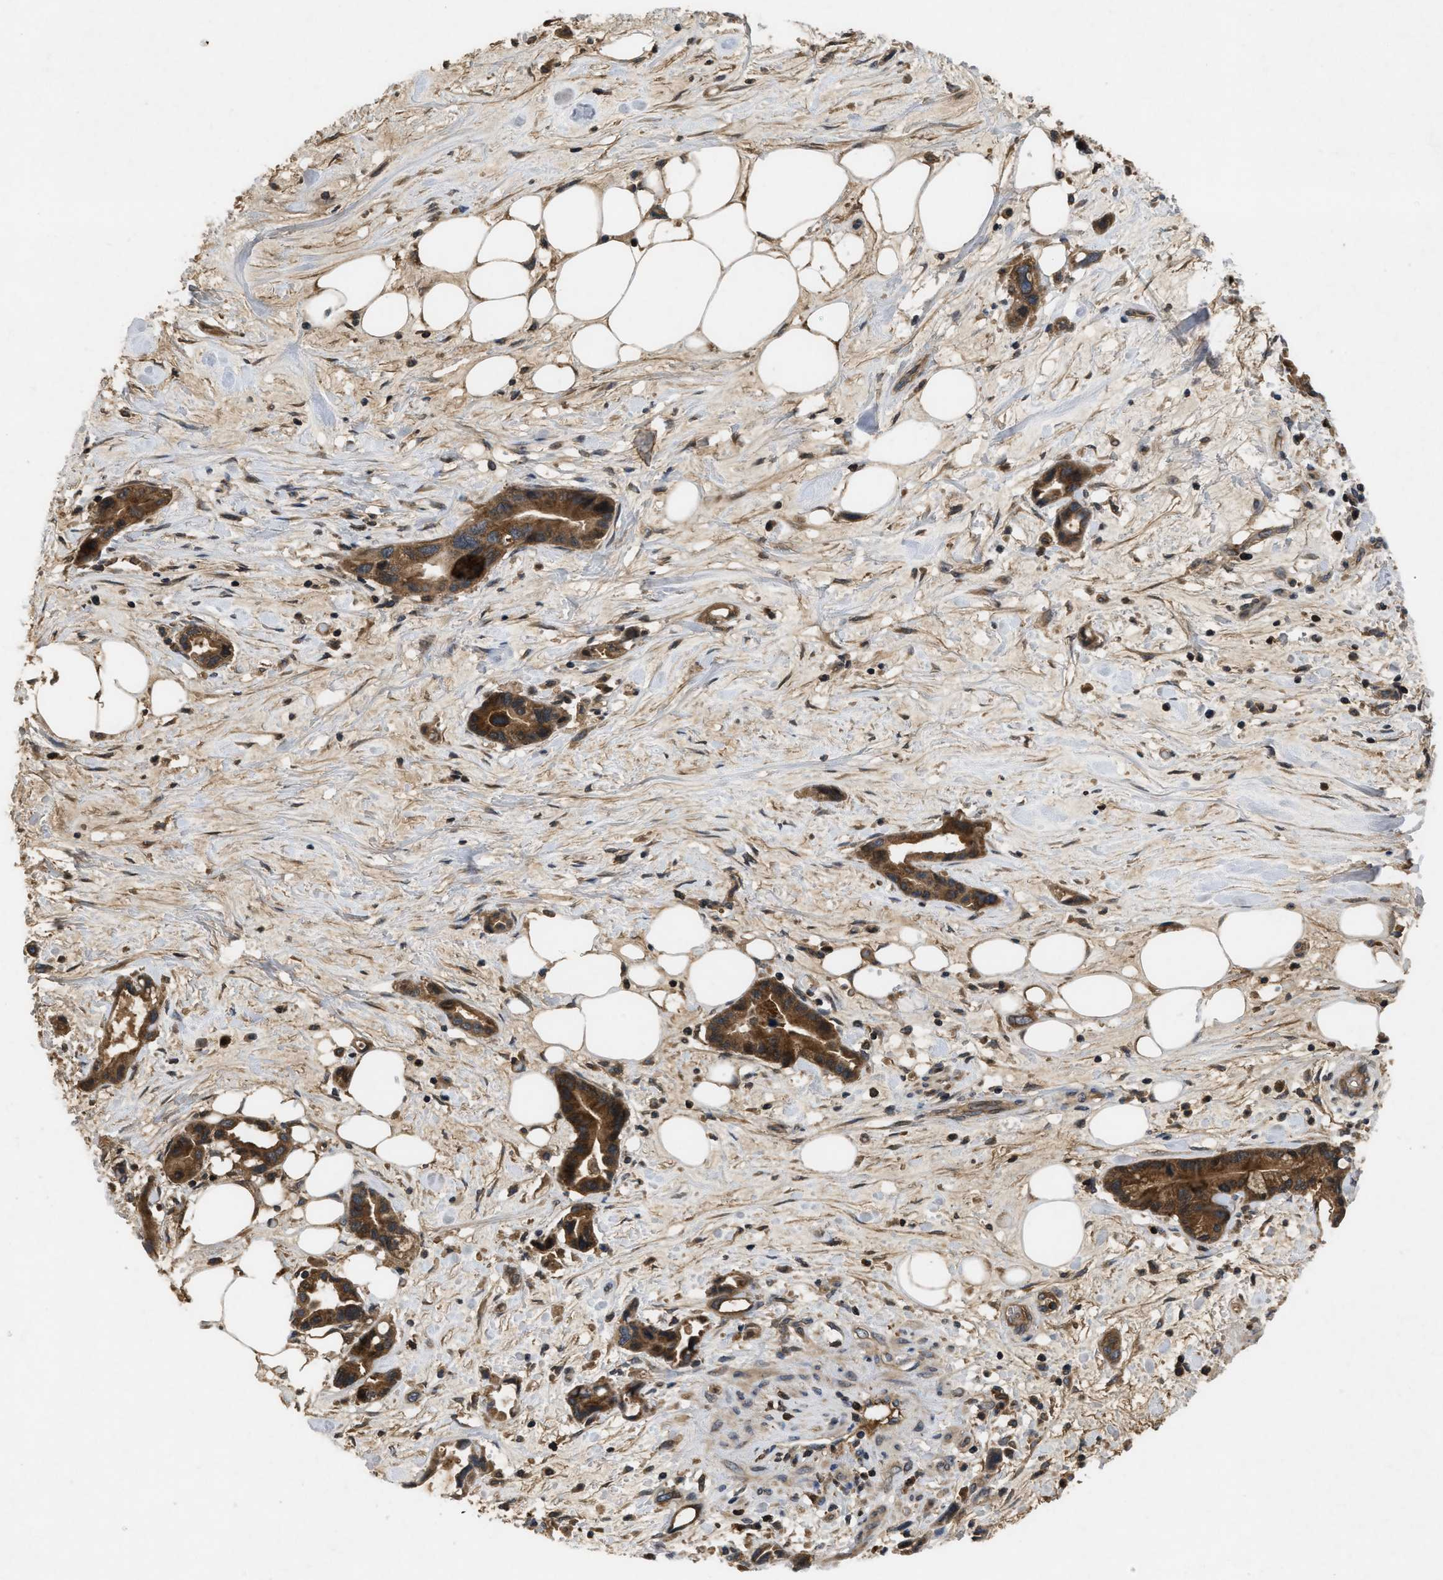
{"staining": {"intensity": "strong", "quantity": ">75%", "location": "cytoplasmic/membranous"}, "tissue": "pancreatic cancer", "cell_type": "Tumor cells", "image_type": "cancer", "snomed": [{"axis": "morphology", "description": "Adenocarcinoma, NOS"}, {"axis": "topography", "description": "Pancreas"}], "caption": "Protein staining shows strong cytoplasmic/membranous positivity in approximately >75% of tumor cells in adenocarcinoma (pancreatic). The staining was performed using DAB to visualize the protein expression in brown, while the nuclei were stained in blue with hematoxylin (Magnification: 20x).", "gene": "RAB2A", "patient": {"sex": "female", "age": 57}}